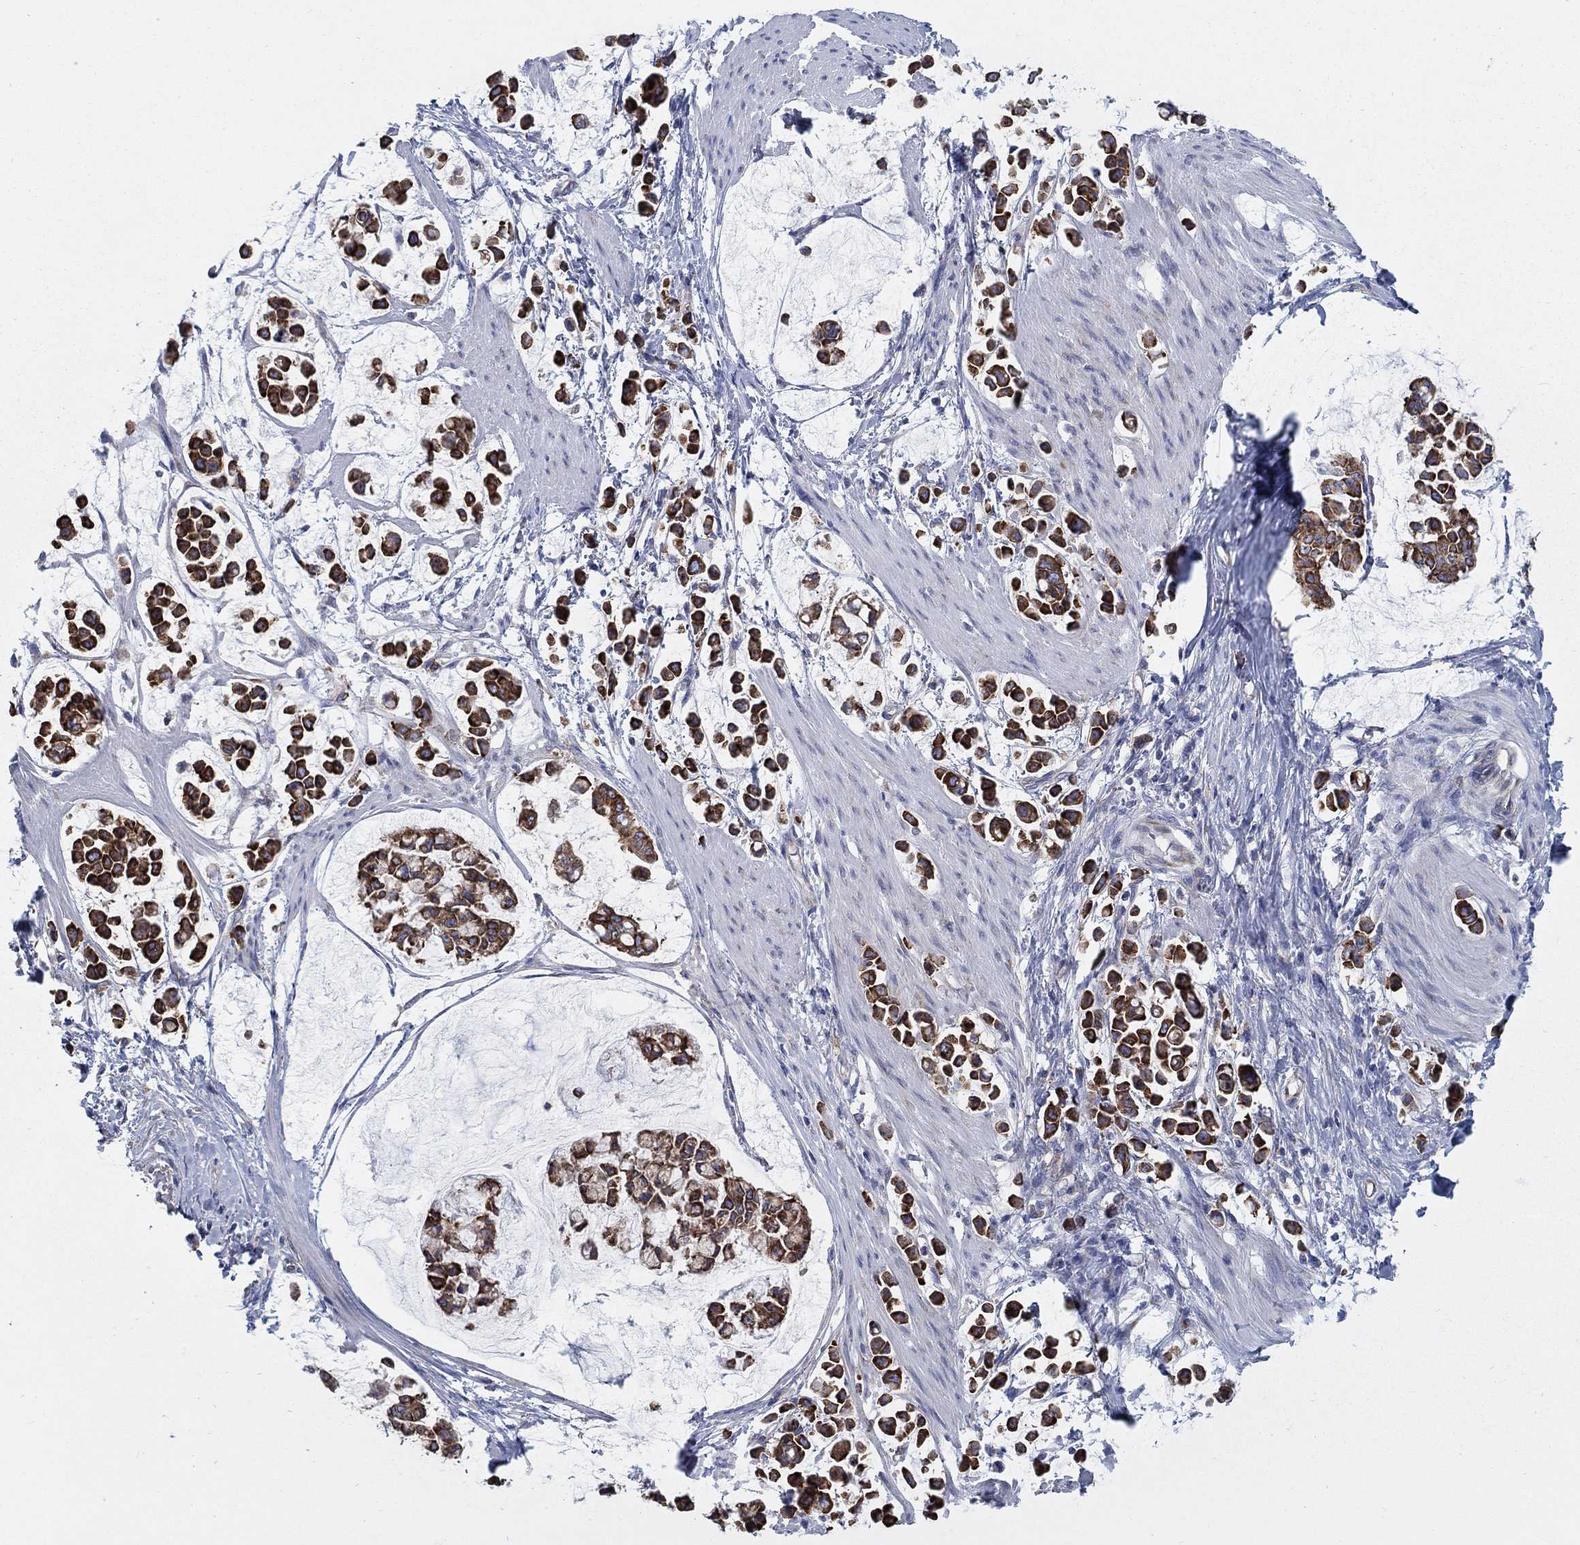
{"staining": {"intensity": "strong", "quantity": ">75%", "location": "cytoplasmic/membranous"}, "tissue": "stomach cancer", "cell_type": "Tumor cells", "image_type": "cancer", "snomed": [{"axis": "morphology", "description": "Adenocarcinoma, NOS"}, {"axis": "topography", "description": "Stomach"}], "caption": "A photomicrograph of stomach adenocarcinoma stained for a protein displays strong cytoplasmic/membranous brown staining in tumor cells.", "gene": "TMEM59", "patient": {"sex": "male", "age": 82}}